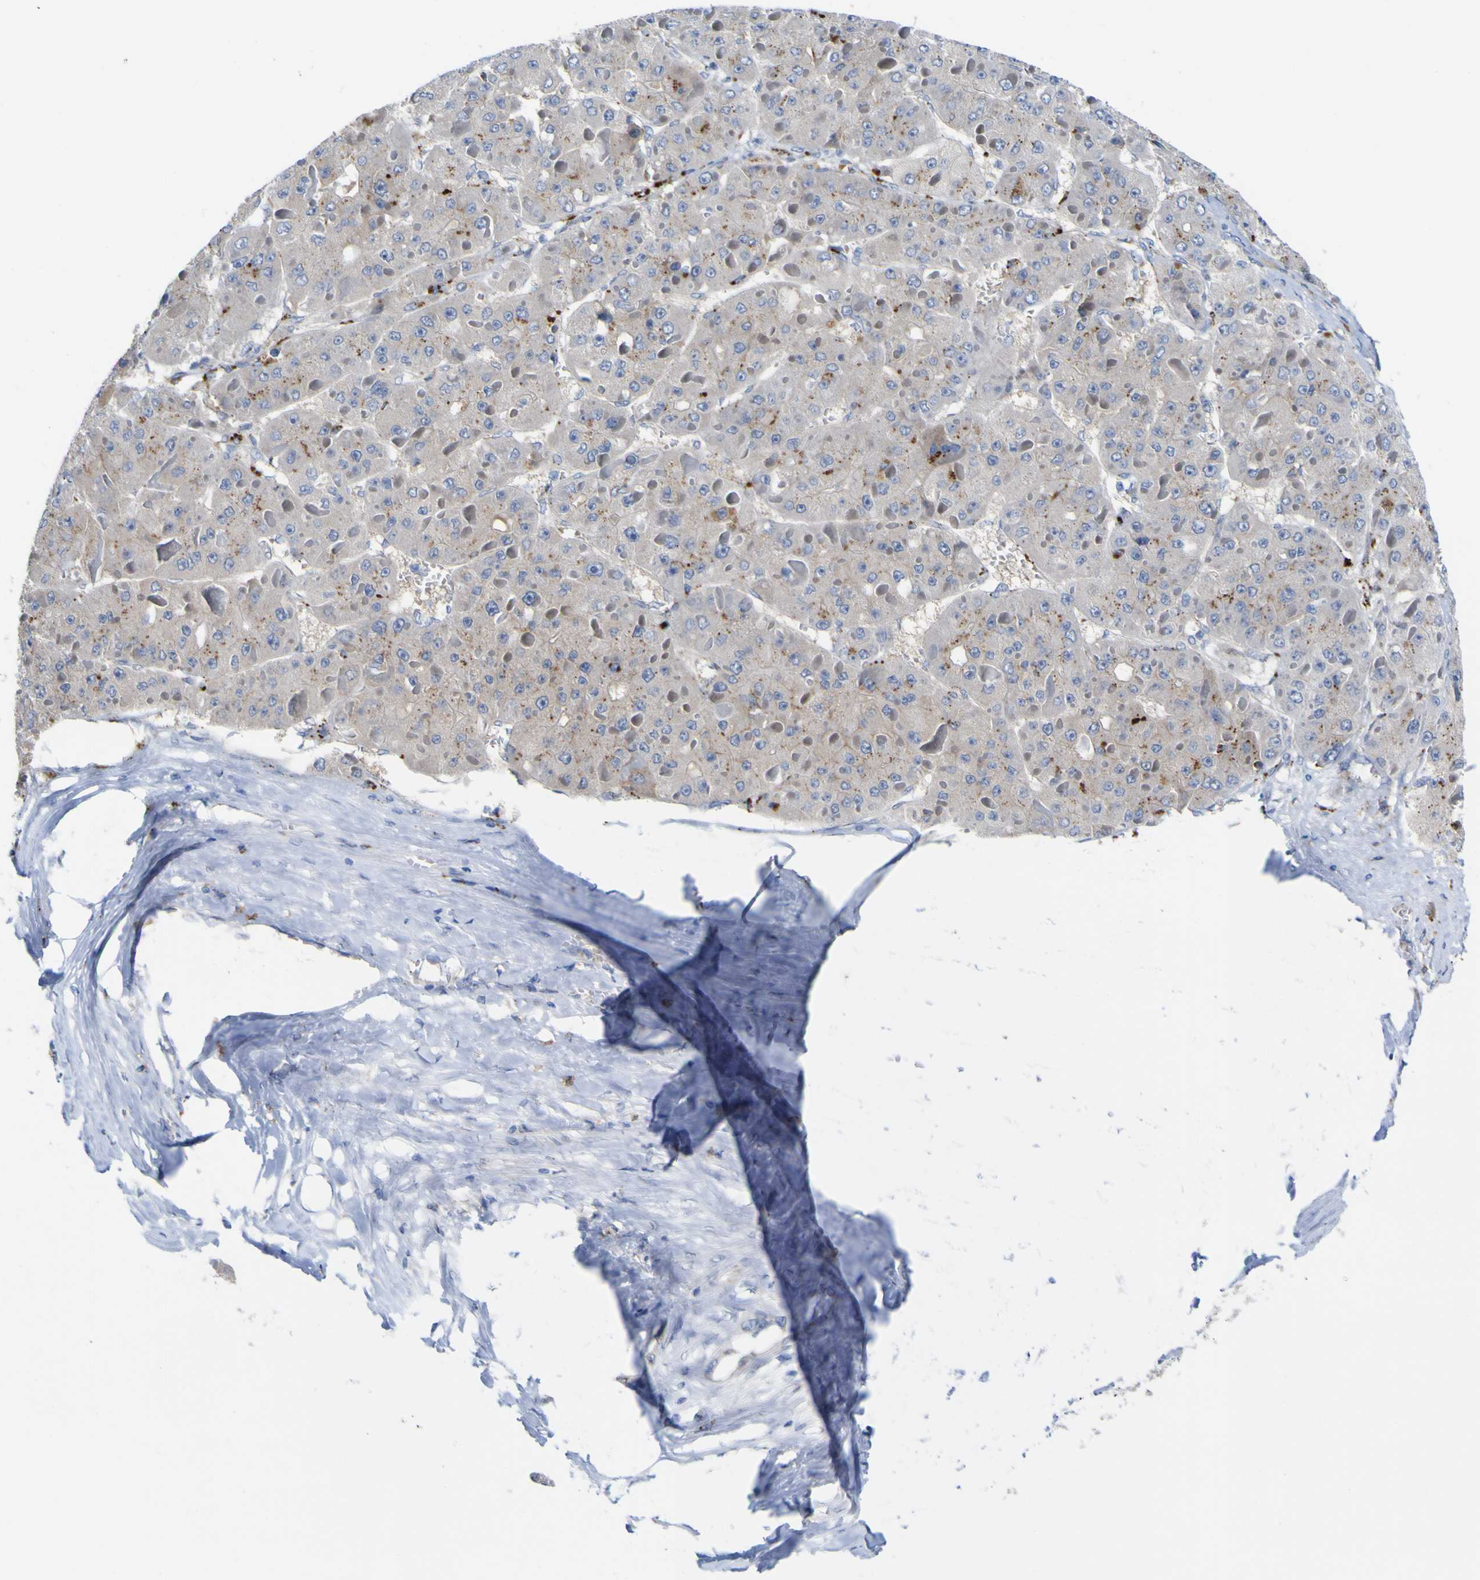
{"staining": {"intensity": "moderate", "quantity": "25%-75%", "location": "cytoplasmic/membranous"}, "tissue": "liver cancer", "cell_type": "Tumor cells", "image_type": "cancer", "snomed": [{"axis": "morphology", "description": "Carcinoma, Hepatocellular, NOS"}, {"axis": "topography", "description": "Liver"}], "caption": "Human liver hepatocellular carcinoma stained with a brown dye exhibits moderate cytoplasmic/membranous positive staining in about 25%-75% of tumor cells.", "gene": "PTPRF", "patient": {"sex": "female", "age": 73}}